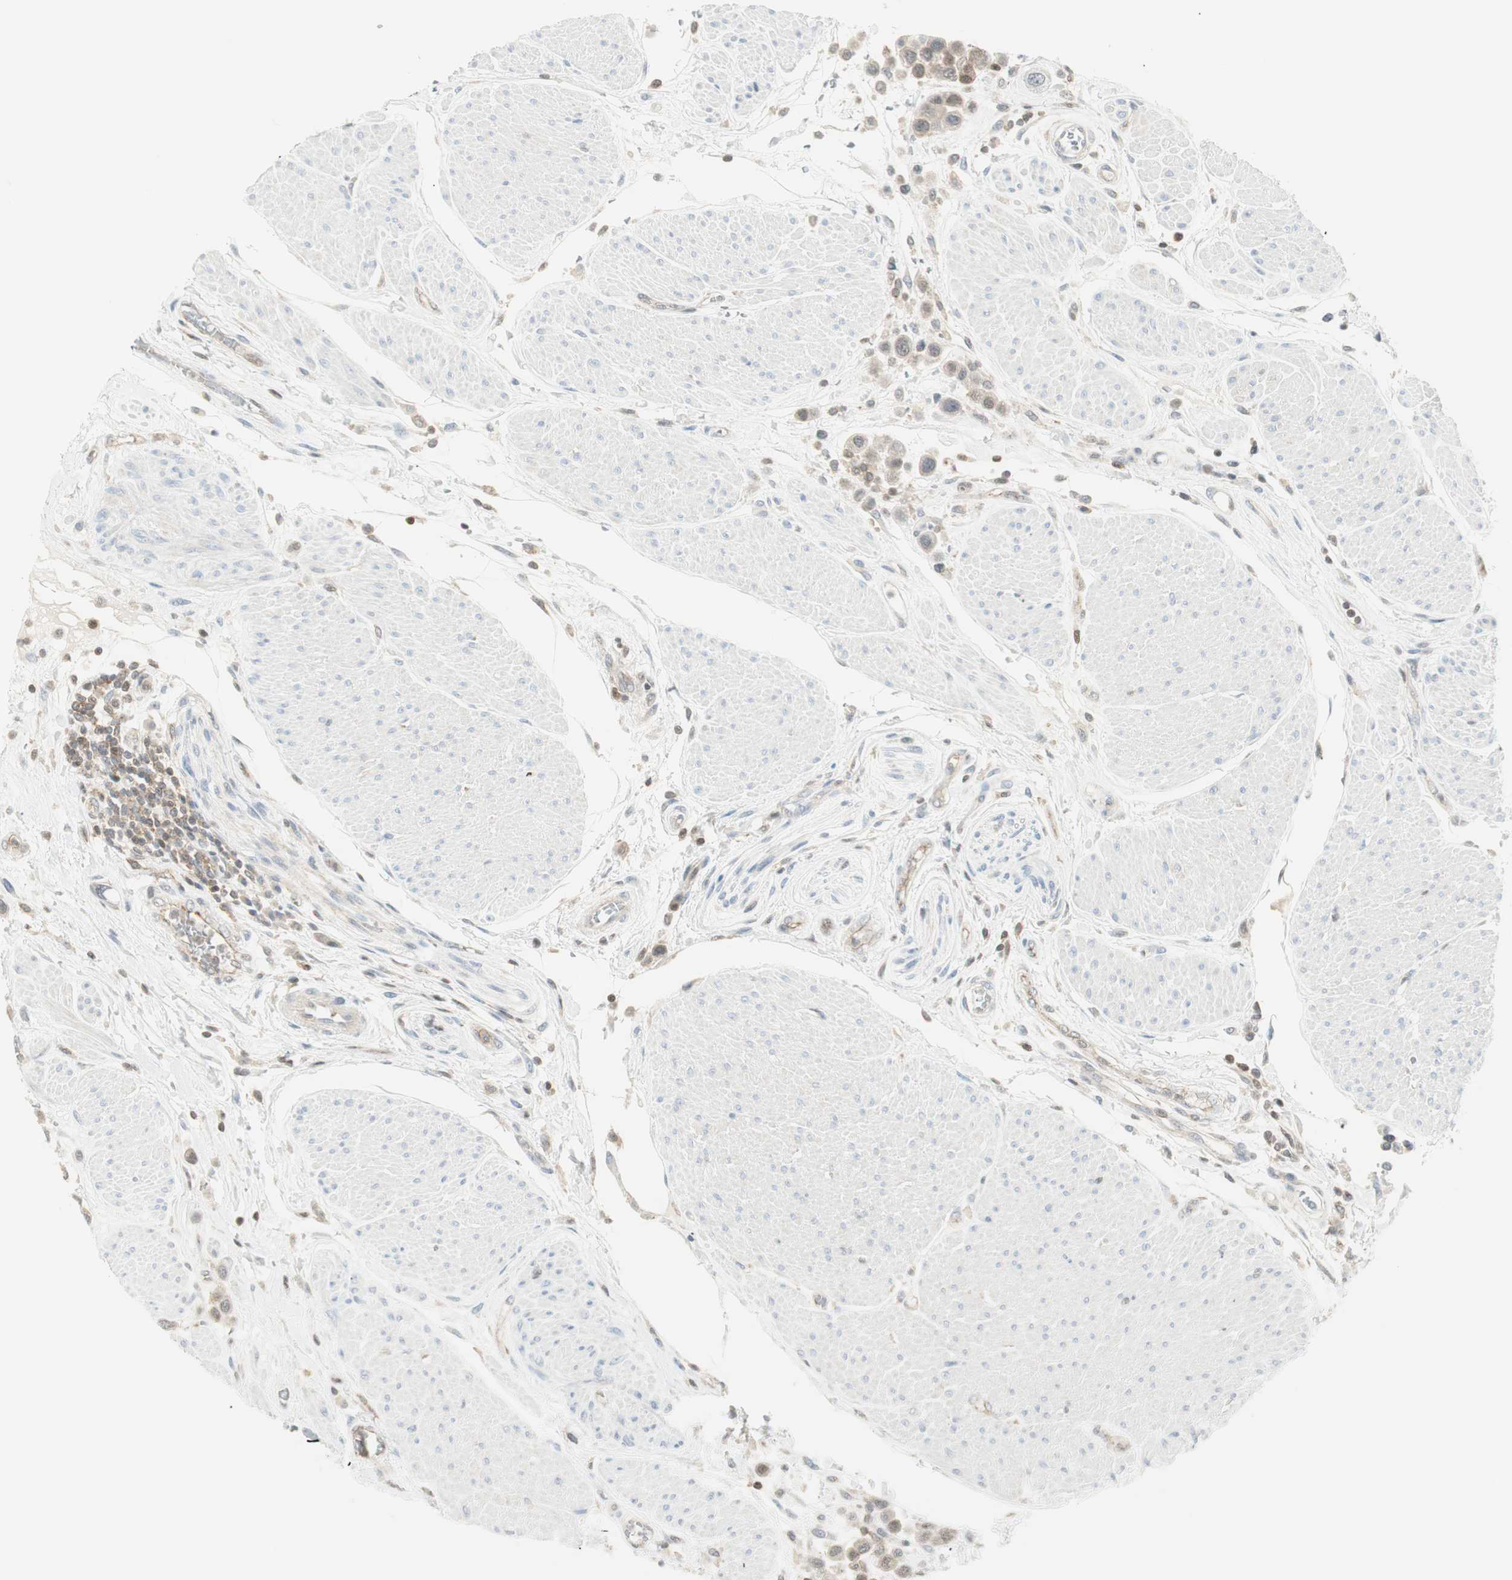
{"staining": {"intensity": "moderate", "quantity": "25%-75%", "location": "cytoplasmic/membranous,nuclear"}, "tissue": "urothelial cancer", "cell_type": "Tumor cells", "image_type": "cancer", "snomed": [{"axis": "morphology", "description": "Urothelial carcinoma, High grade"}, {"axis": "topography", "description": "Urinary bladder"}], "caption": "This is a photomicrograph of immunohistochemistry (IHC) staining of urothelial cancer, which shows moderate staining in the cytoplasmic/membranous and nuclear of tumor cells.", "gene": "PPP1CA", "patient": {"sex": "male", "age": 50}}